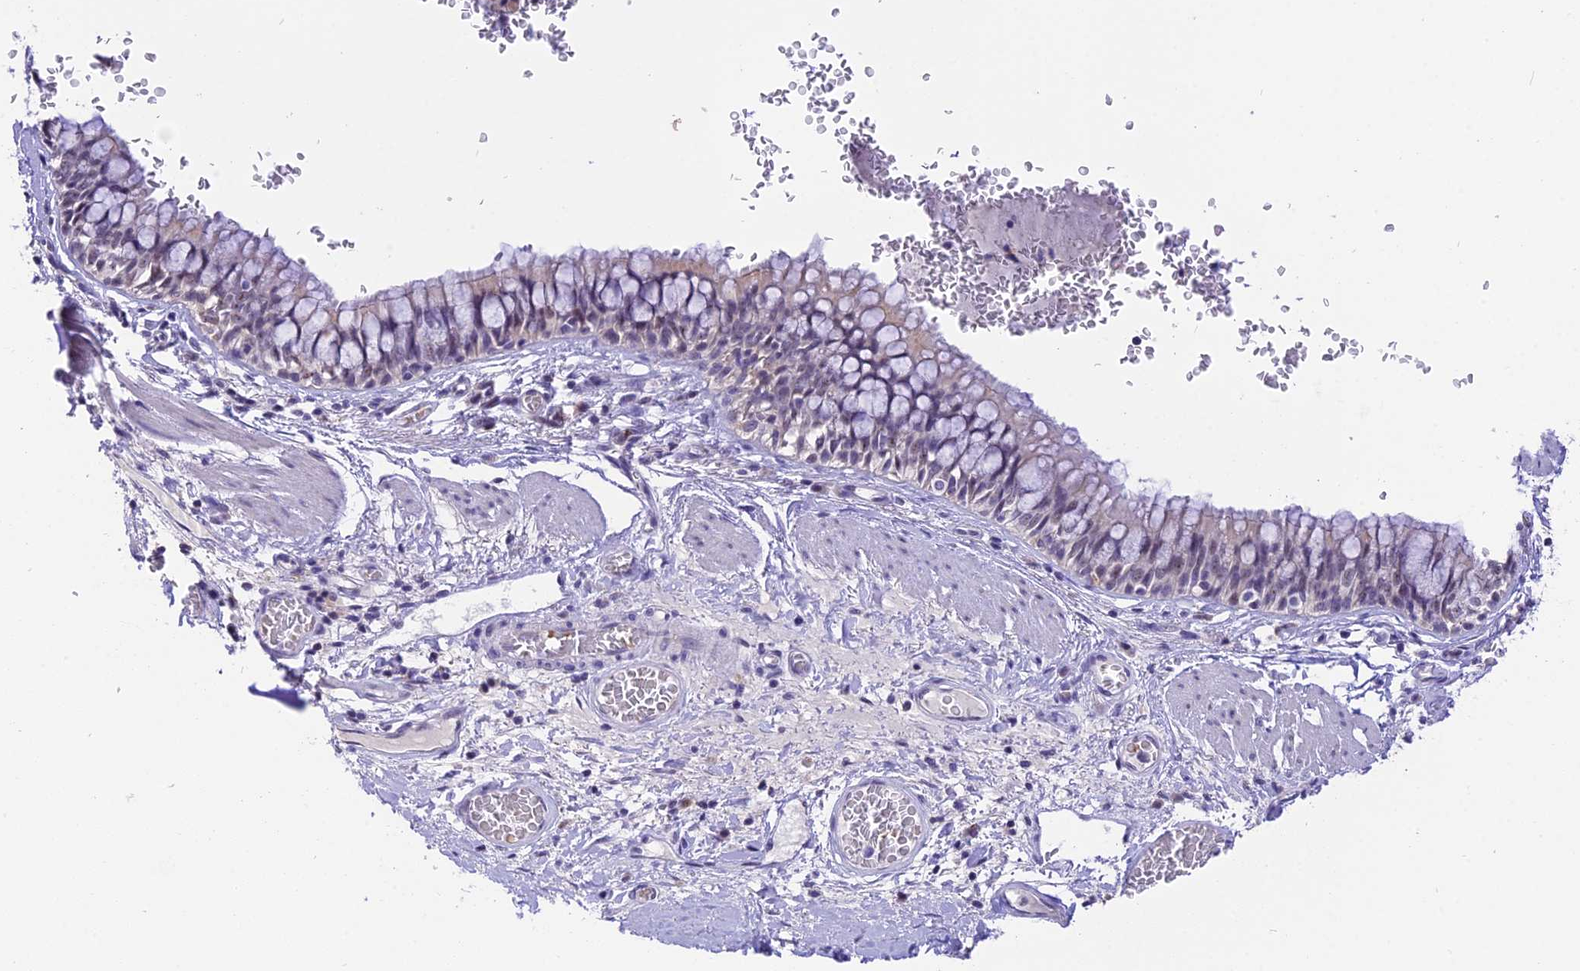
{"staining": {"intensity": "negative", "quantity": "none", "location": "none"}, "tissue": "bronchus", "cell_type": "Respiratory epithelial cells", "image_type": "normal", "snomed": [{"axis": "morphology", "description": "Normal tissue, NOS"}, {"axis": "topography", "description": "Cartilage tissue"}, {"axis": "topography", "description": "Bronchus"}], "caption": "IHC histopathology image of normal bronchus: human bronchus stained with DAB reveals no significant protein positivity in respiratory epithelial cells.", "gene": "AHSP", "patient": {"sex": "female", "age": 36}}